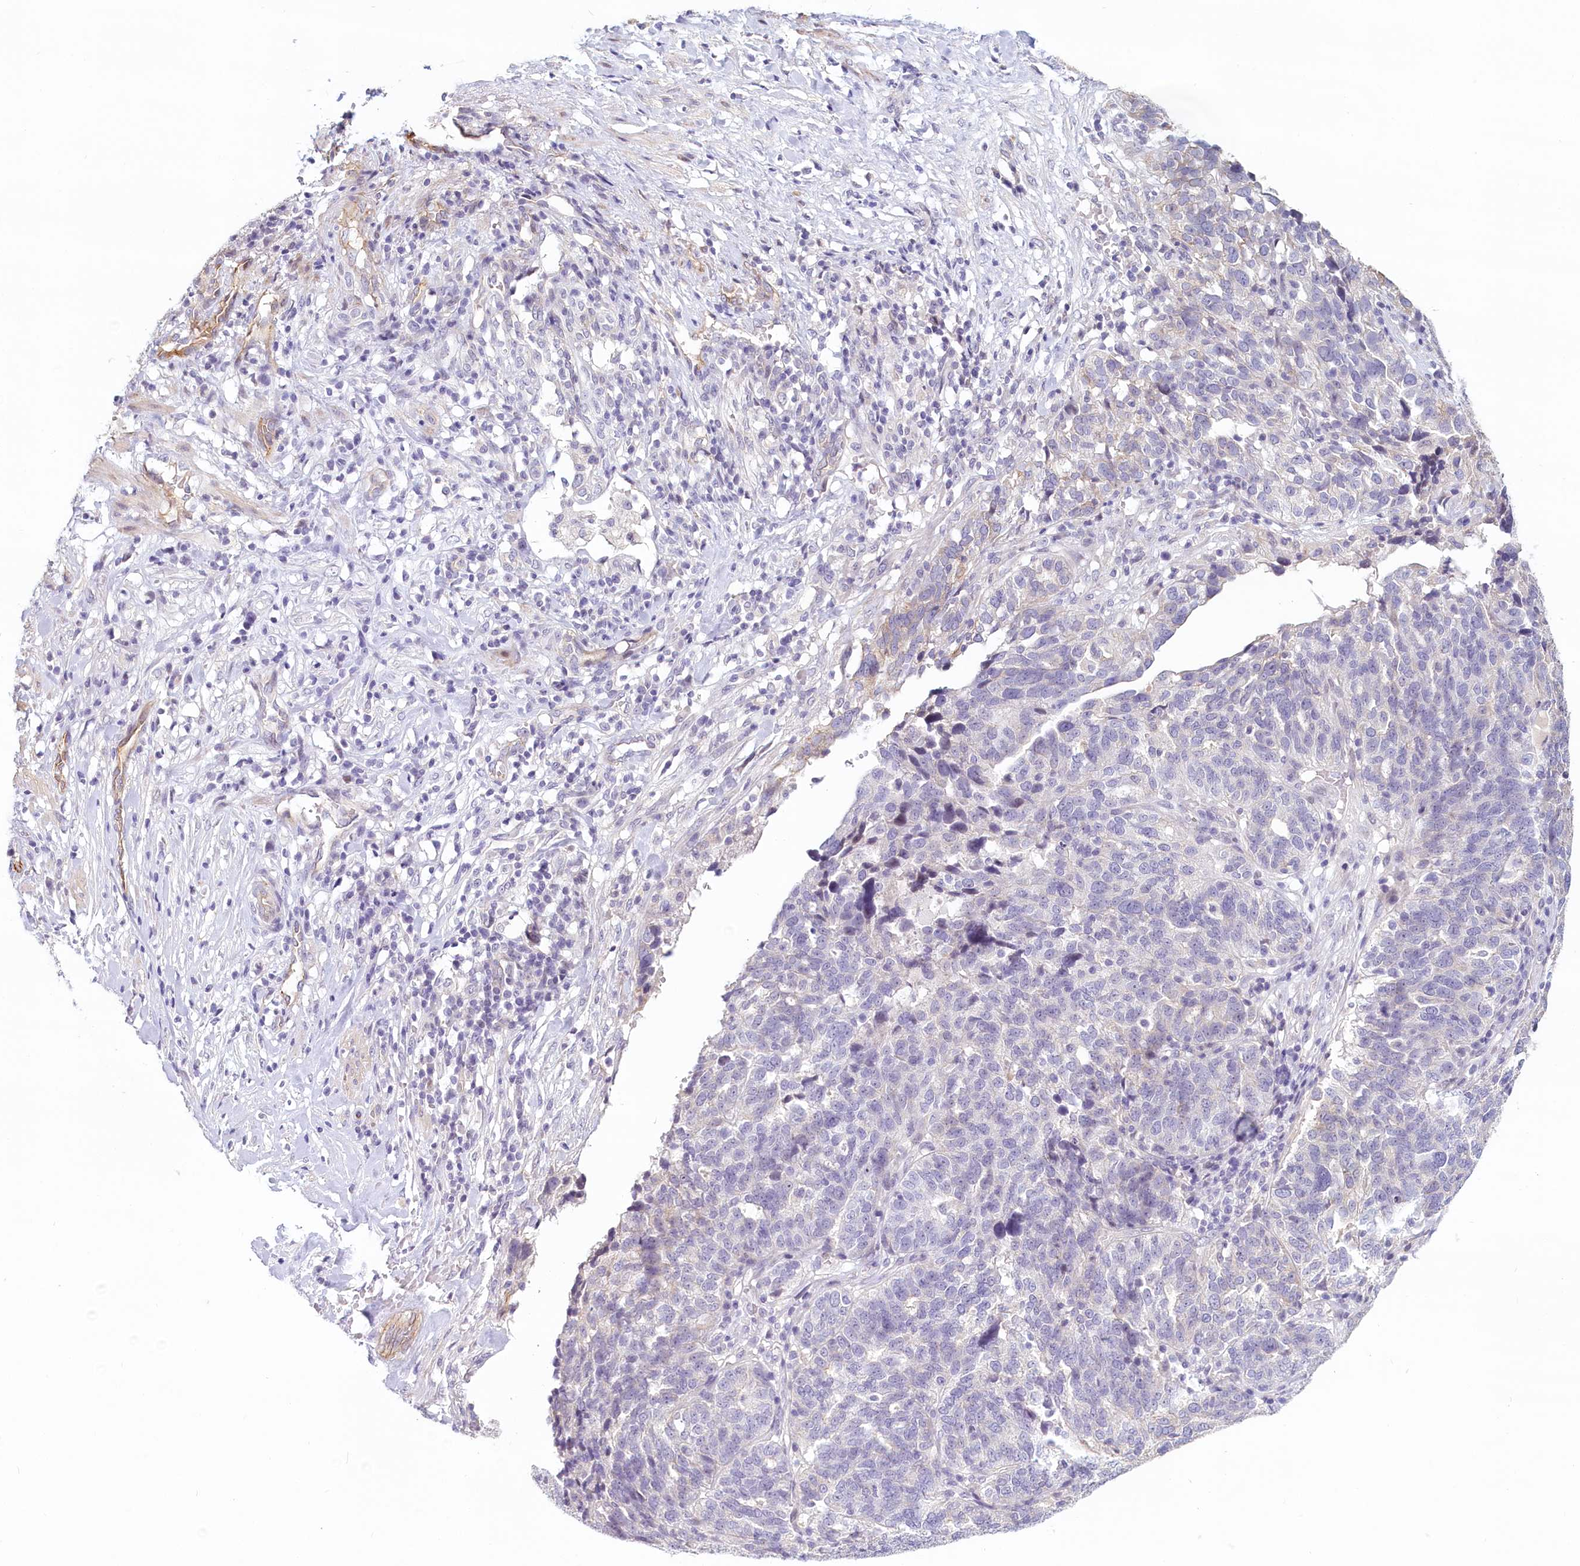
{"staining": {"intensity": "negative", "quantity": "none", "location": "none"}, "tissue": "ovarian cancer", "cell_type": "Tumor cells", "image_type": "cancer", "snomed": [{"axis": "morphology", "description": "Cystadenocarcinoma, serous, NOS"}, {"axis": "topography", "description": "Ovary"}], "caption": "Immunohistochemistry micrograph of ovarian cancer stained for a protein (brown), which demonstrates no staining in tumor cells. (Immunohistochemistry (ihc), brightfield microscopy, high magnification).", "gene": "PROCR", "patient": {"sex": "female", "age": 59}}